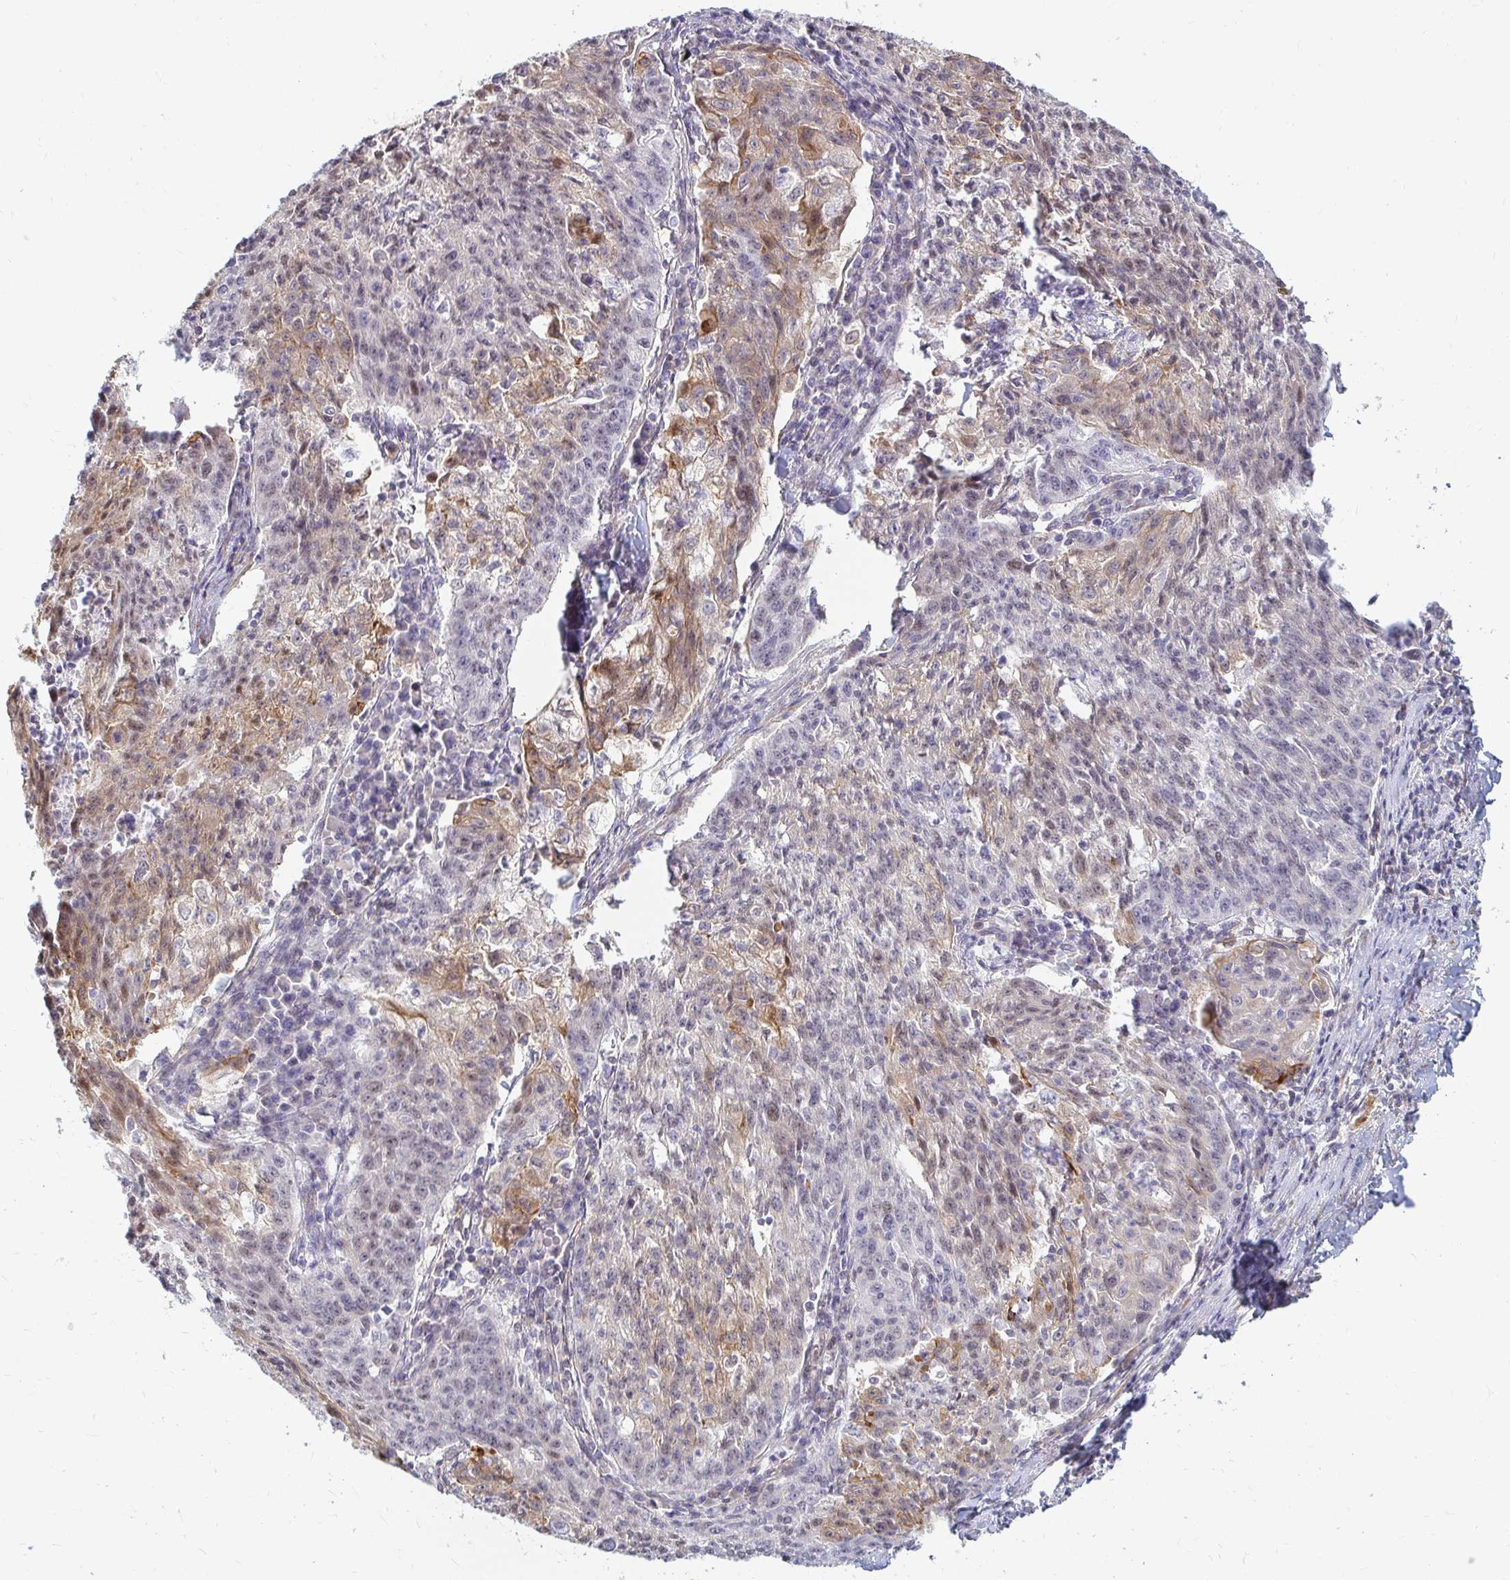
{"staining": {"intensity": "moderate", "quantity": "25%-75%", "location": "cytoplasmic/membranous"}, "tissue": "lung cancer", "cell_type": "Tumor cells", "image_type": "cancer", "snomed": [{"axis": "morphology", "description": "Squamous cell carcinoma, NOS"}, {"axis": "morphology", "description": "Squamous cell carcinoma, metastatic, NOS"}, {"axis": "topography", "description": "Bronchus"}, {"axis": "topography", "description": "Lung"}], "caption": "A histopathology image of lung cancer stained for a protein shows moderate cytoplasmic/membranous brown staining in tumor cells.", "gene": "CAST", "patient": {"sex": "male", "age": 62}}